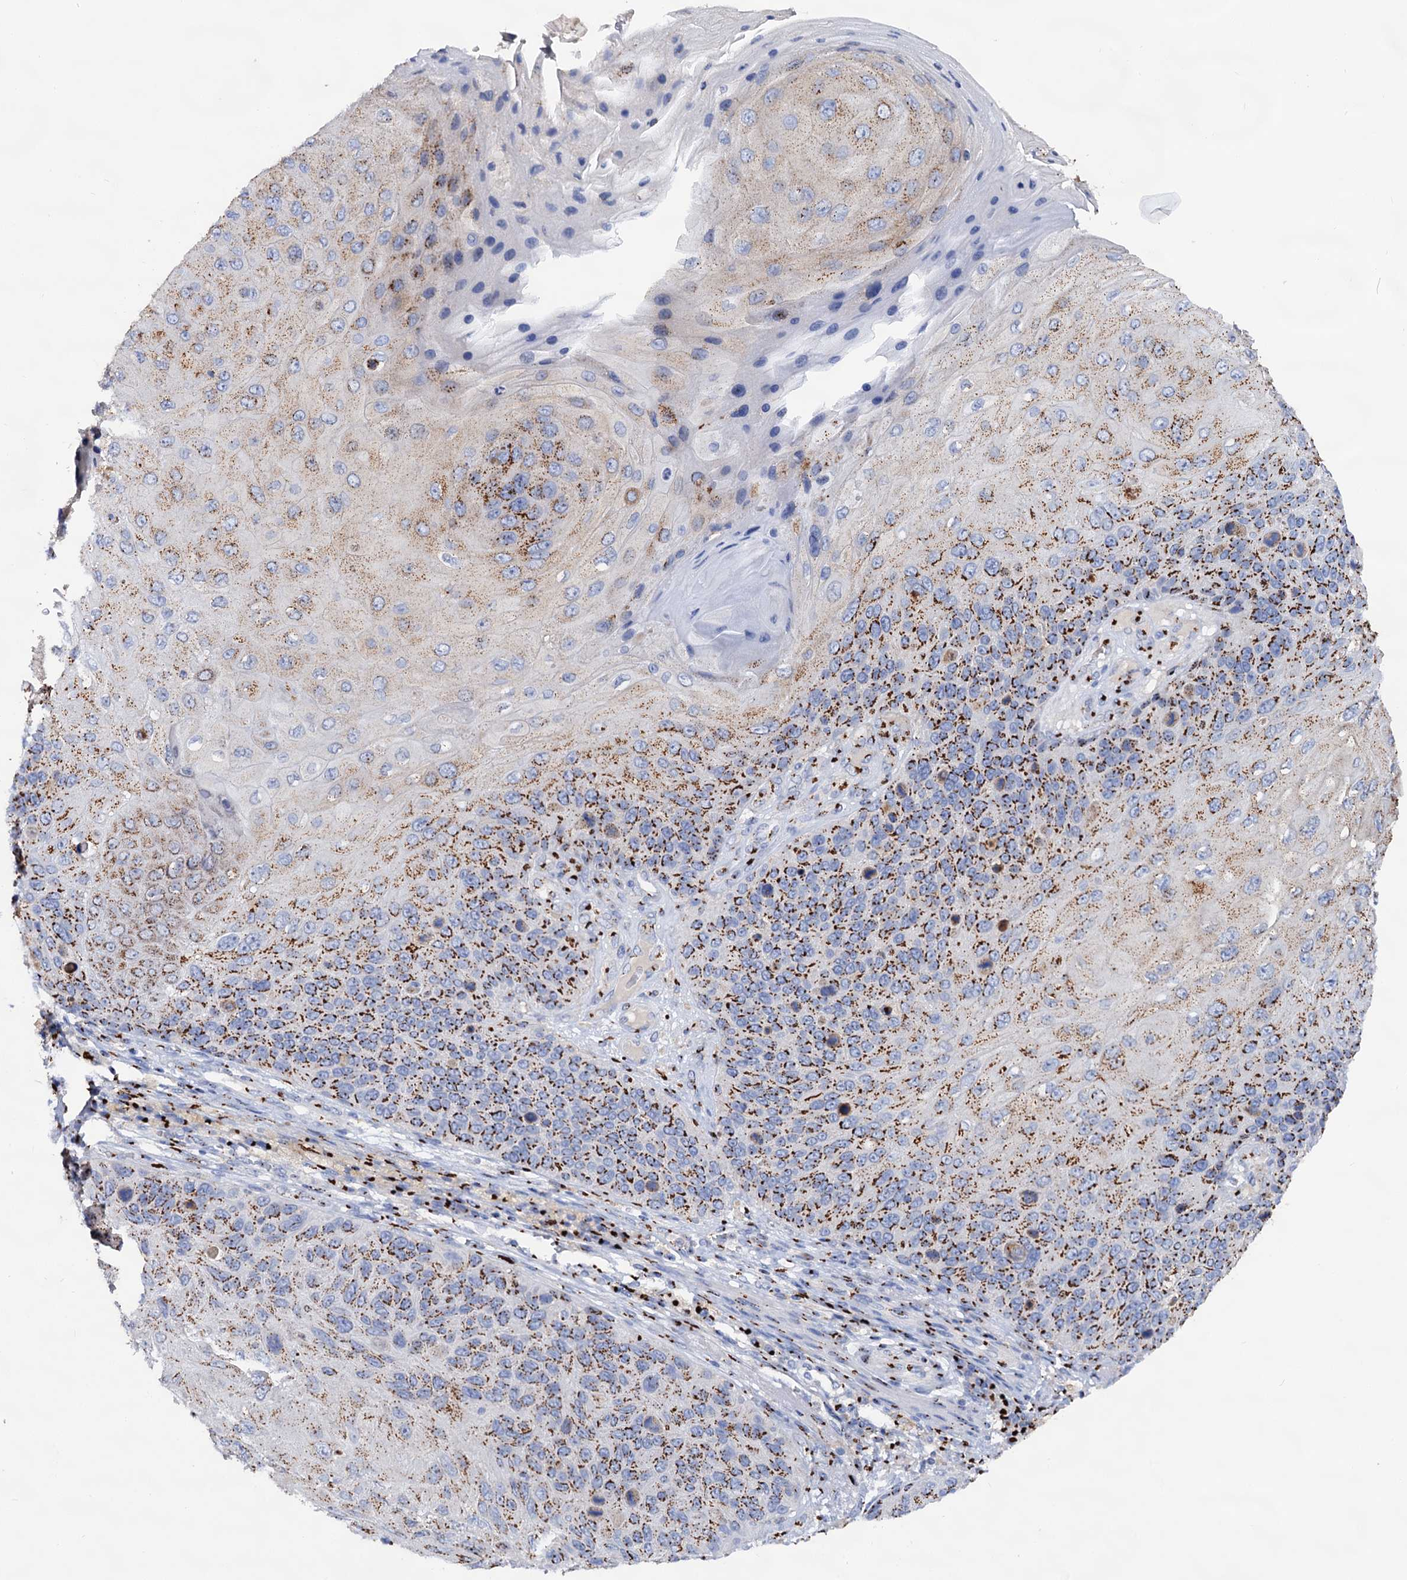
{"staining": {"intensity": "strong", "quantity": ">75%", "location": "cytoplasmic/membranous"}, "tissue": "skin cancer", "cell_type": "Tumor cells", "image_type": "cancer", "snomed": [{"axis": "morphology", "description": "Squamous cell carcinoma, NOS"}, {"axis": "topography", "description": "Skin"}], "caption": "Strong cytoplasmic/membranous staining is identified in approximately >75% of tumor cells in squamous cell carcinoma (skin). Immunohistochemistry stains the protein of interest in brown and the nuclei are stained blue.", "gene": "TM9SF3", "patient": {"sex": "female", "age": 88}}